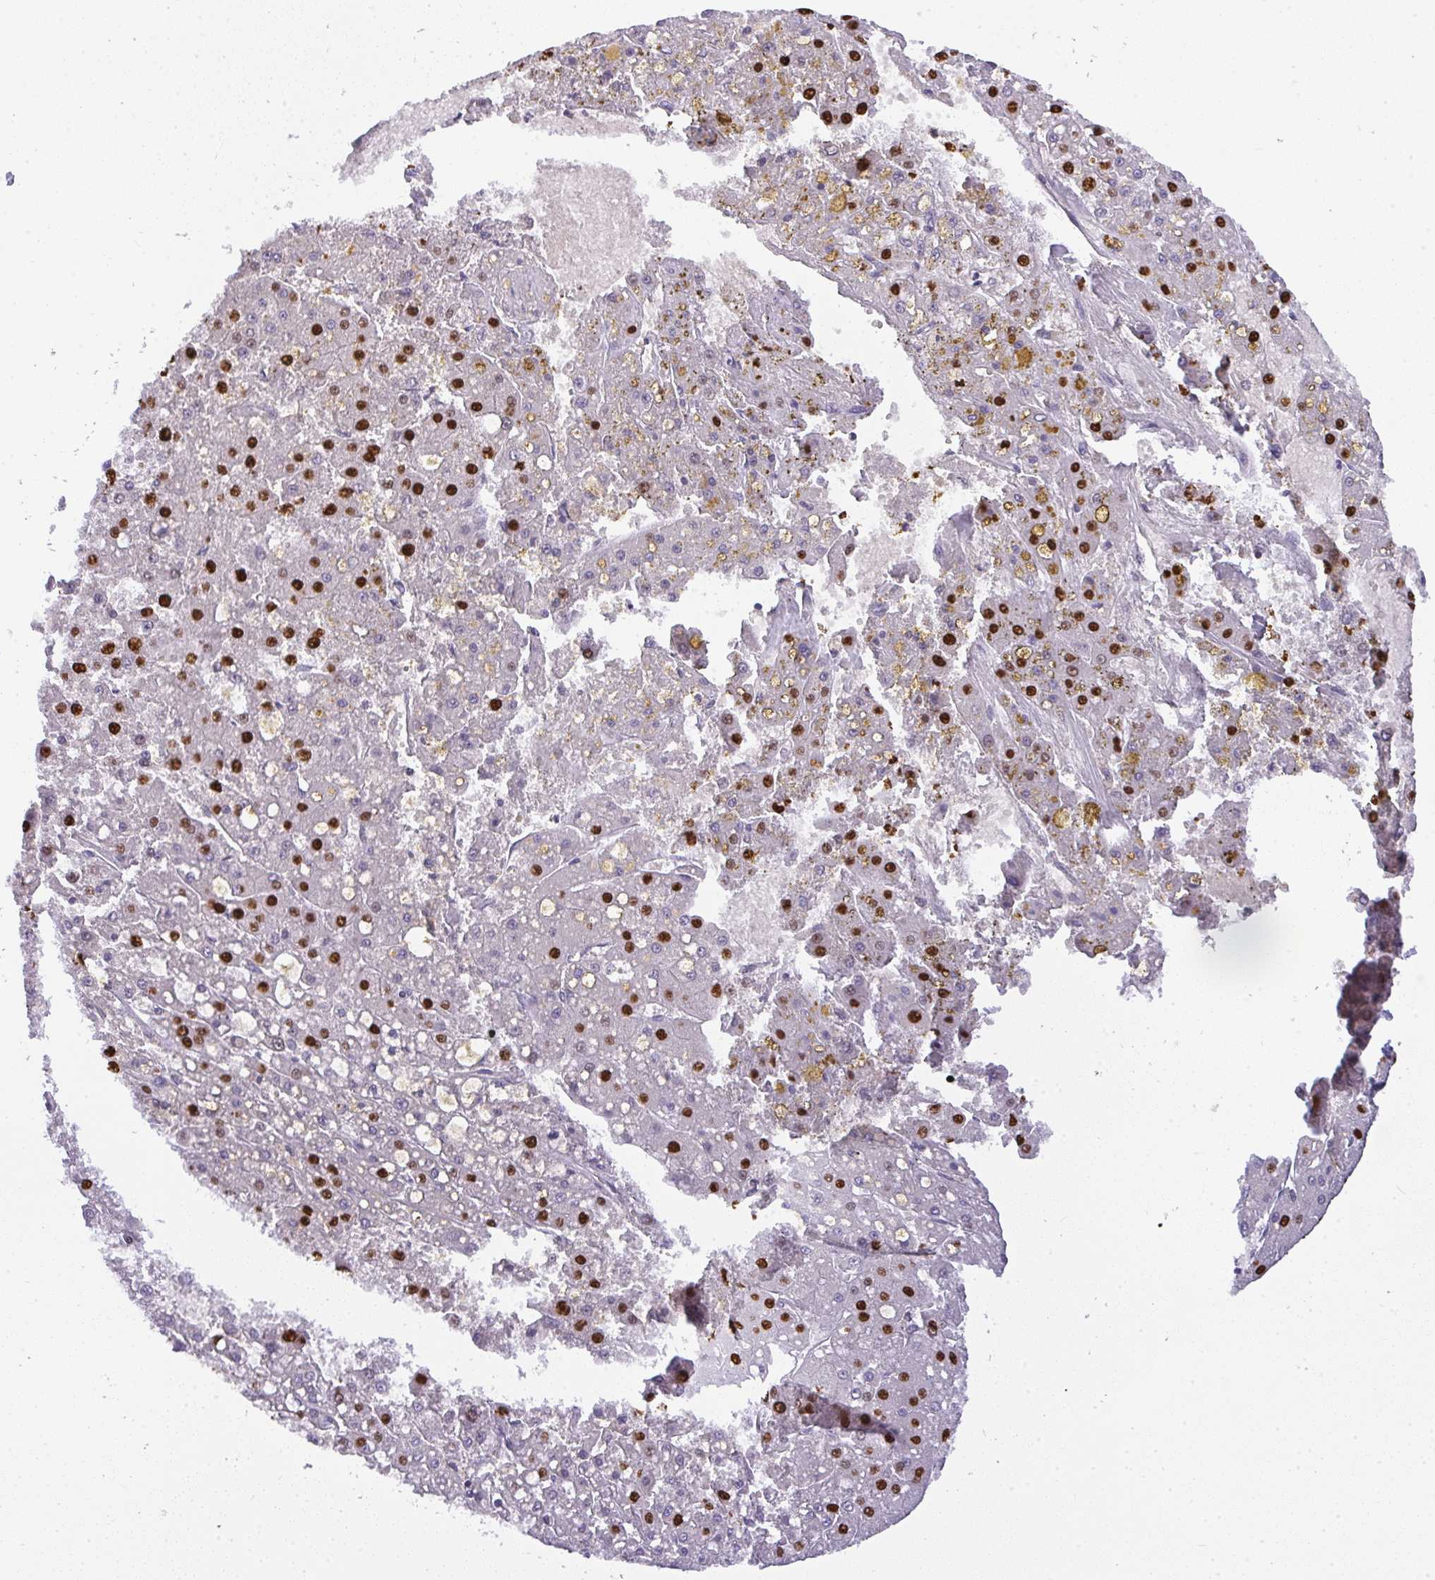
{"staining": {"intensity": "strong", "quantity": "25%-75%", "location": "nuclear"}, "tissue": "liver cancer", "cell_type": "Tumor cells", "image_type": "cancer", "snomed": [{"axis": "morphology", "description": "Carcinoma, Hepatocellular, NOS"}, {"axis": "topography", "description": "Liver"}], "caption": "Immunohistochemical staining of human hepatocellular carcinoma (liver) reveals strong nuclear protein expression in approximately 25%-75% of tumor cells.", "gene": "BBX", "patient": {"sex": "male", "age": 67}}